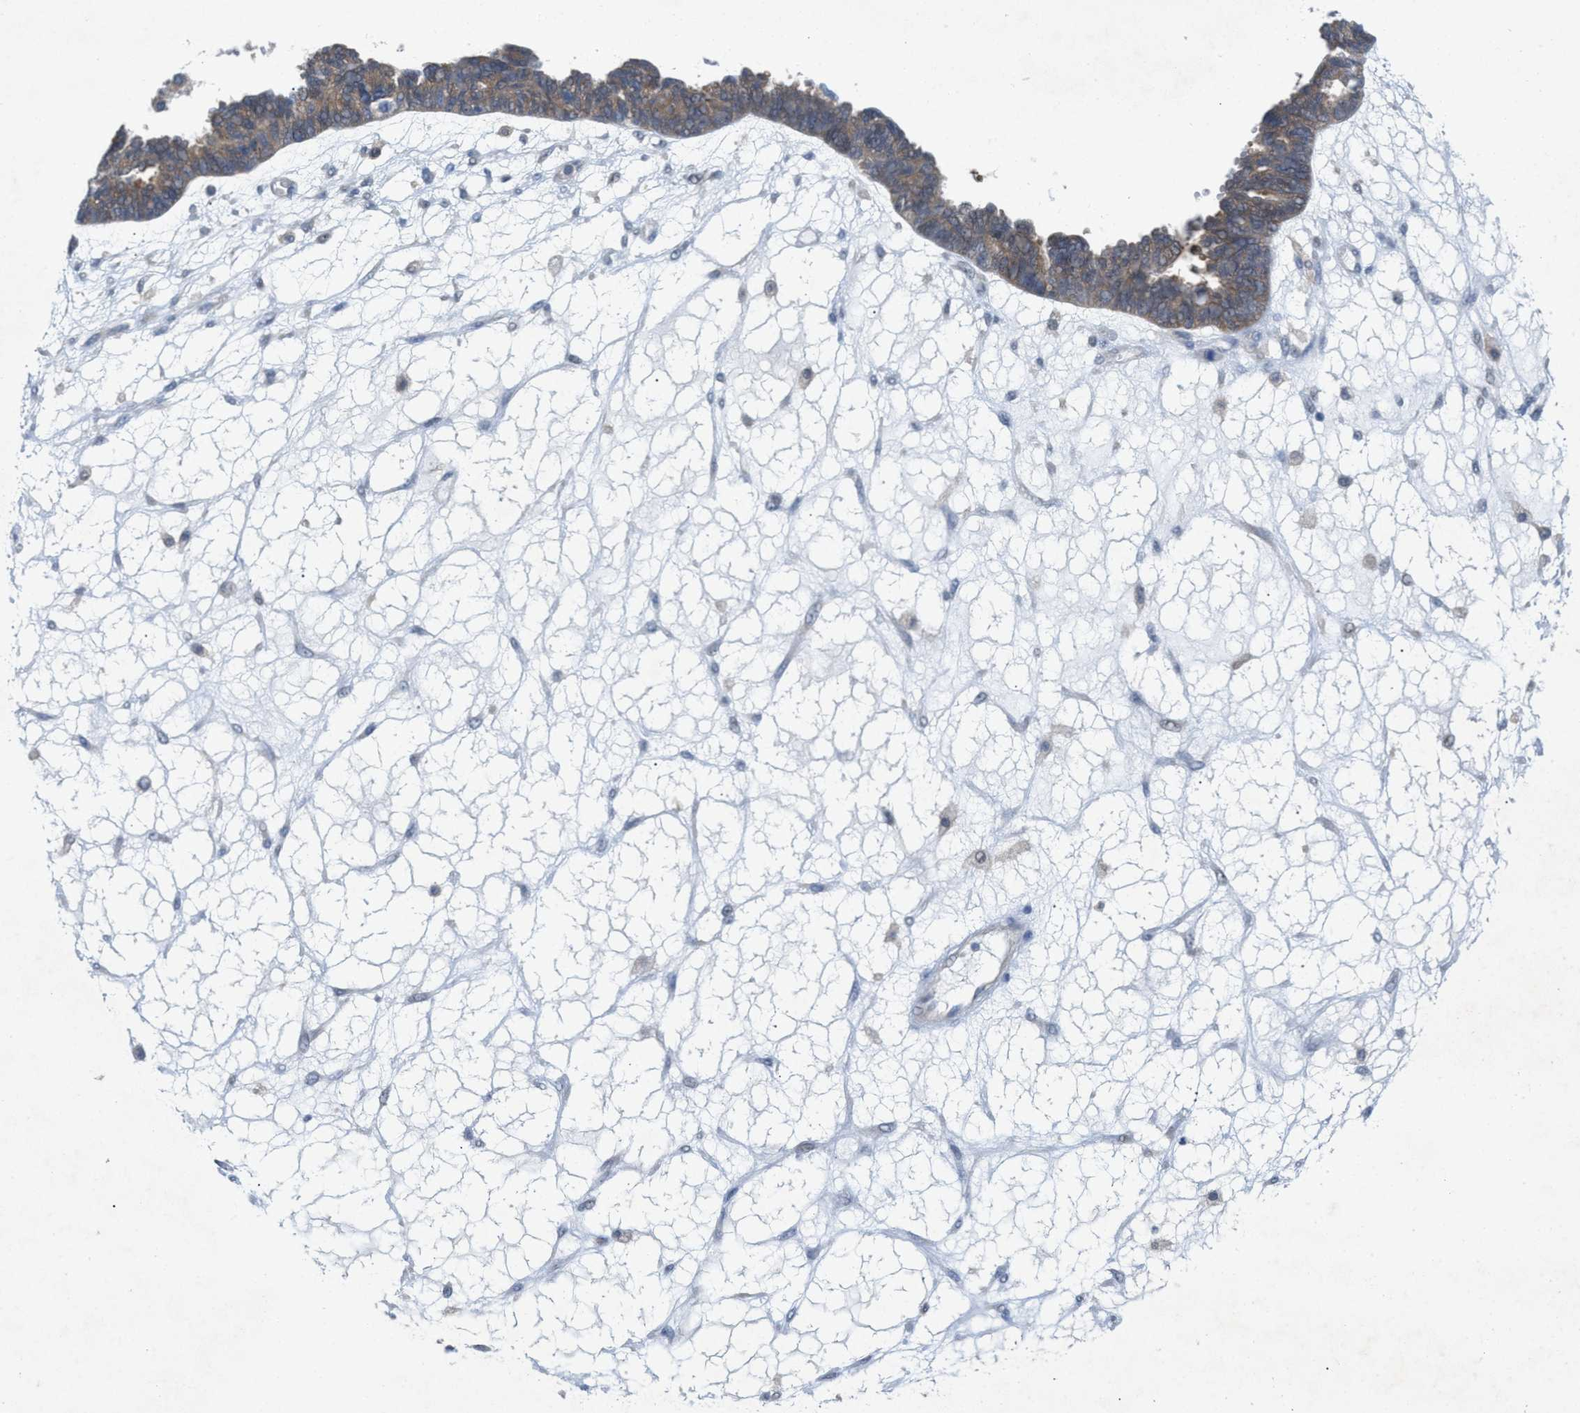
{"staining": {"intensity": "weak", "quantity": ">75%", "location": "cytoplasmic/membranous"}, "tissue": "ovarian cancer", "cell_type": "Tumor cells", "image_type": "cancer", "snomed": [{"axis": "morphology", "description": "Cystadenocarcinoma, serous, NOS"}, {"axis": "topography", "description": "Ovary"}], "caption": "DAB (3,3'-diaminobenzidine) immunohistochemical staining of ovarian cancer displays weak cytoplasmic/membranous protein expression in about >75% of tumor cells.", "gene": "WIPI2", "patient": {"sex": "female", "age": 79}}